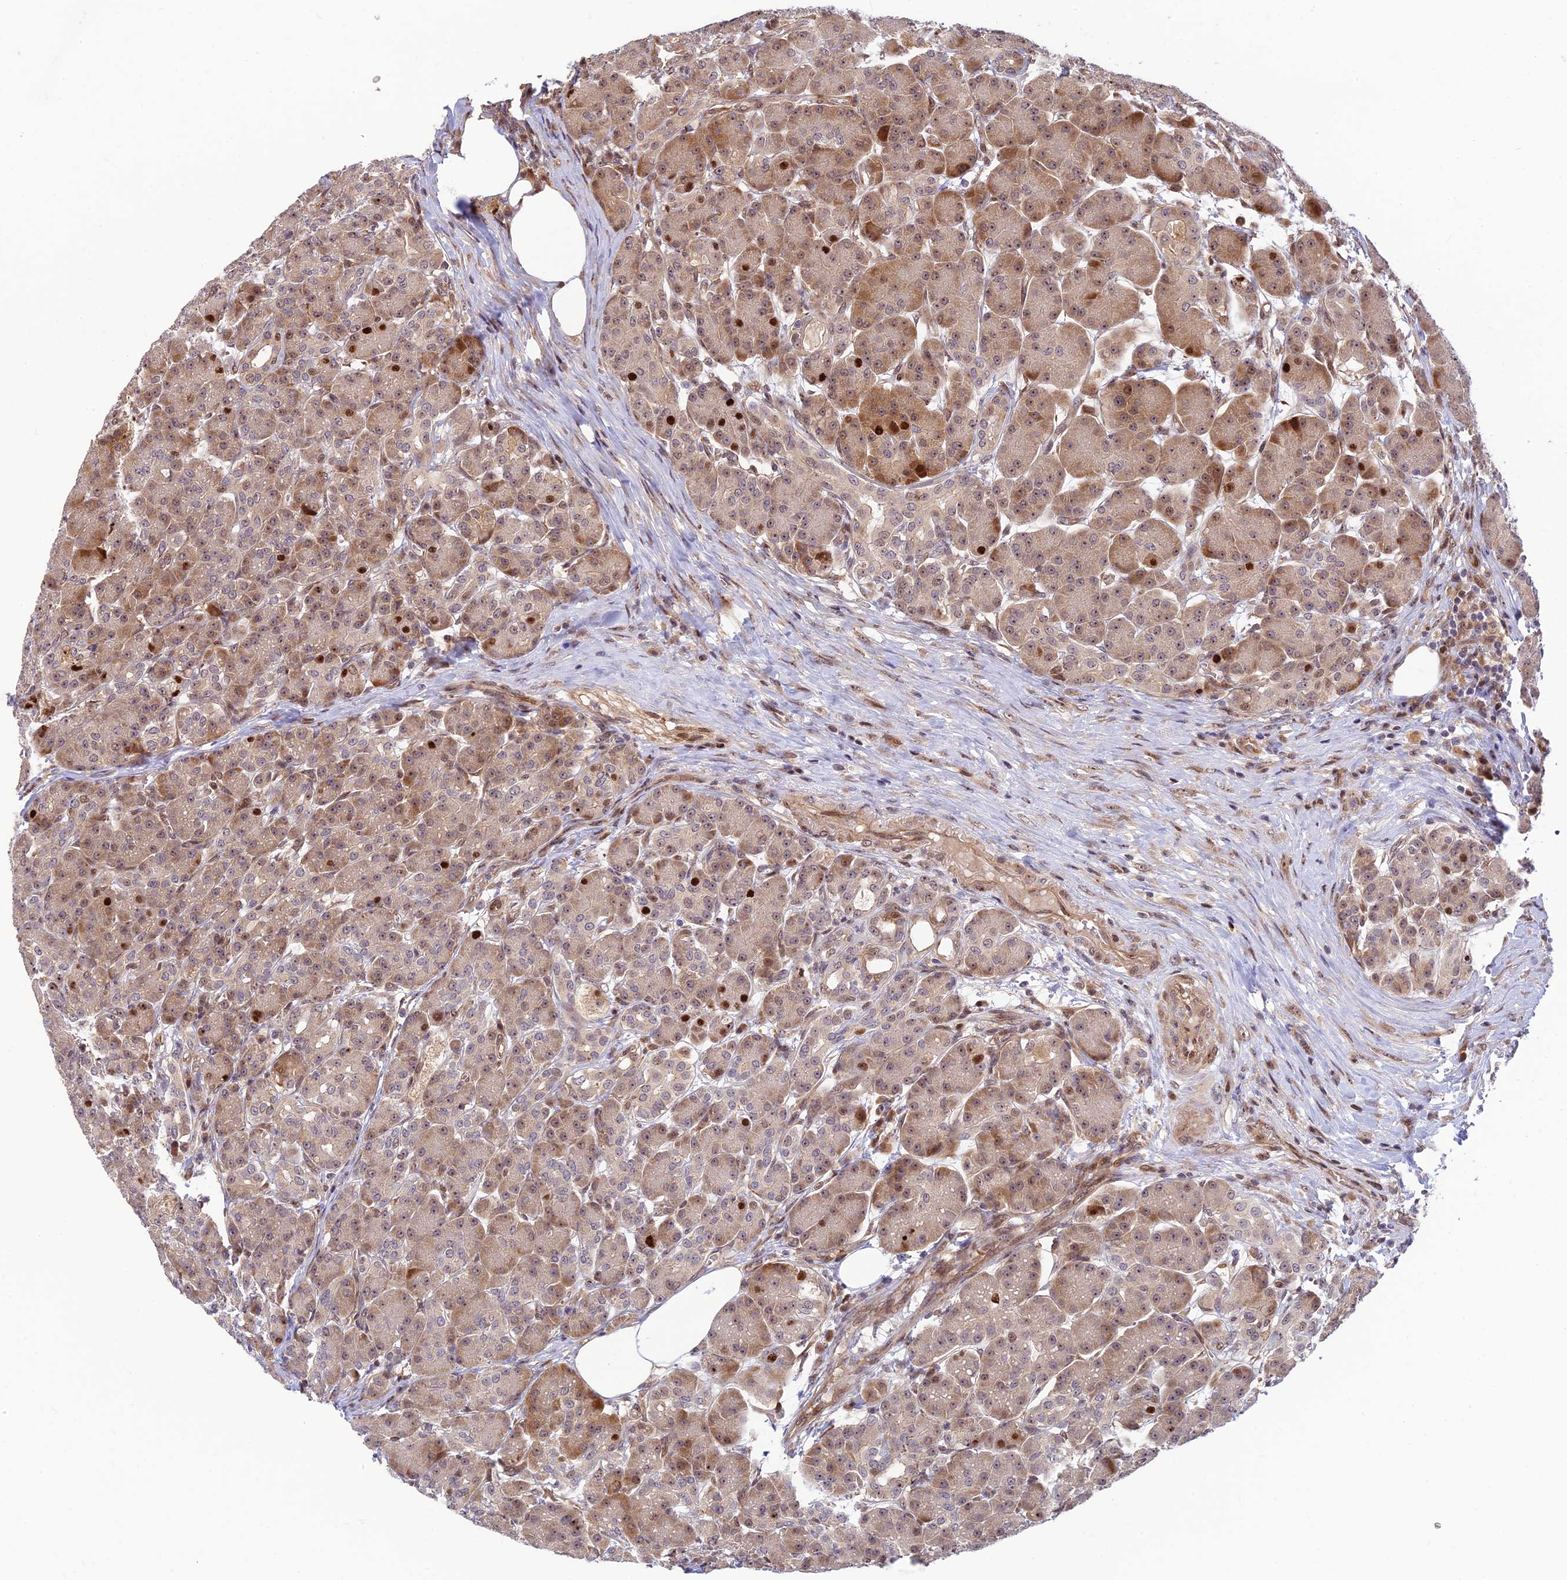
{"staining": {"intensity": "strong", "quantity": "25%-75%", "location": "cytoplasmic/membranous,nuclear"}, "tissue": "pancreas", "cell_type": "Exocrine glandular cells", "image_type": "normal", "snomed": [{"axis": "morphology", "description": "Normal tissue, NOS"}, {"axis": "topography", "description": "Pancreas"}], "caption": "Strong cytoplasmic/membranous,nuclear expression is appreciated in approximately 25%-75% of exocrine glandular cells in benign pancreas. (brown staining indicates protein expression, while blue staining denotes nuclei).", "gene": "UFSP2", "patient": {"sex": "male", "age": 63}}